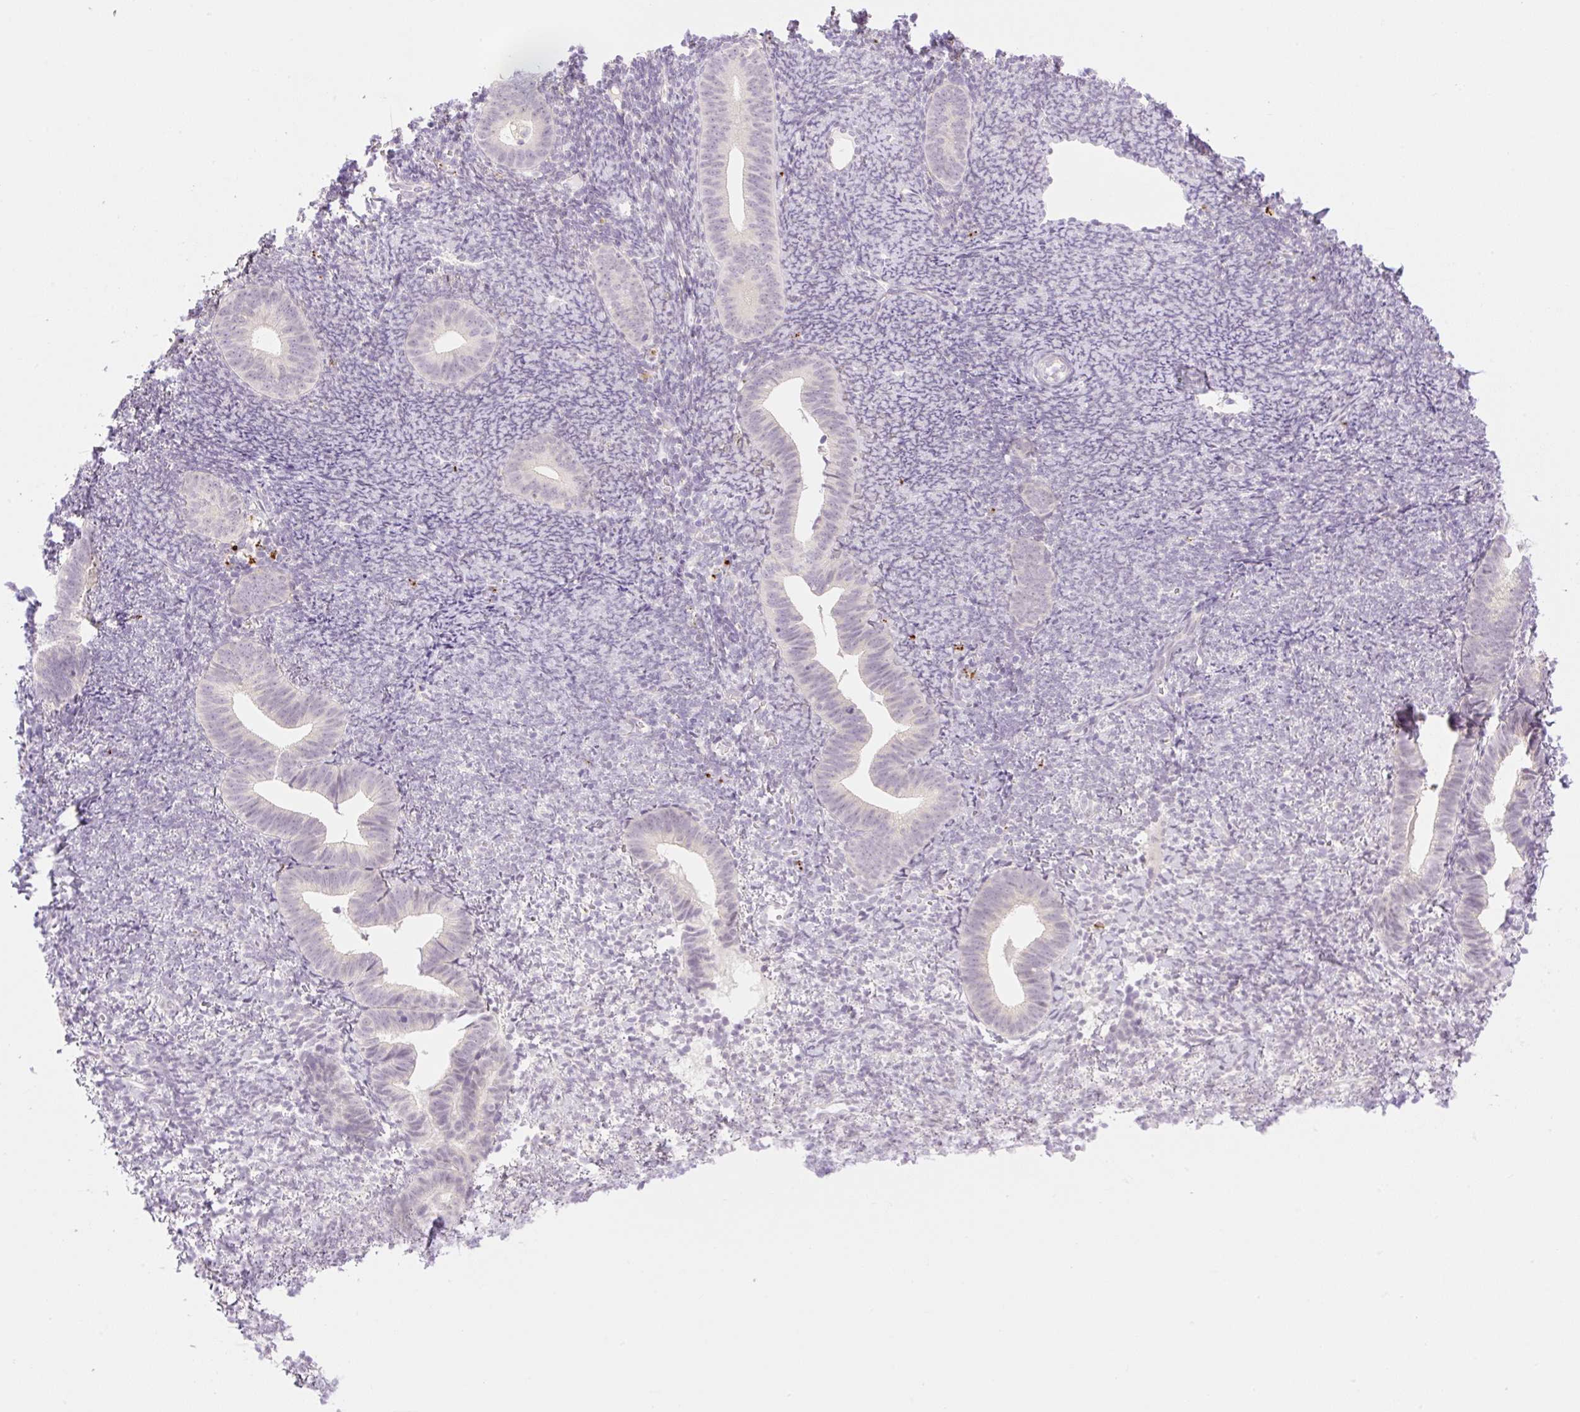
{"staining": {"intensity": "negative", "quantity": "none", "location": "none"}, "tissue": "endometrium", "cell_type": "Cells in endometrial stroma", "image_type": "normal", "snomed": [{"axis": "morphology", "description": "Normal tissue, NOS"}, {"axis": "topography", "description": "Endometrium"}], "caption": "Immunohistochemistry (IHC) of benign human endometrium shows no expression in cells in endometrial stroma.", "gene": "SPRYD4", "patient": {"sex": "female", "age": 39}}